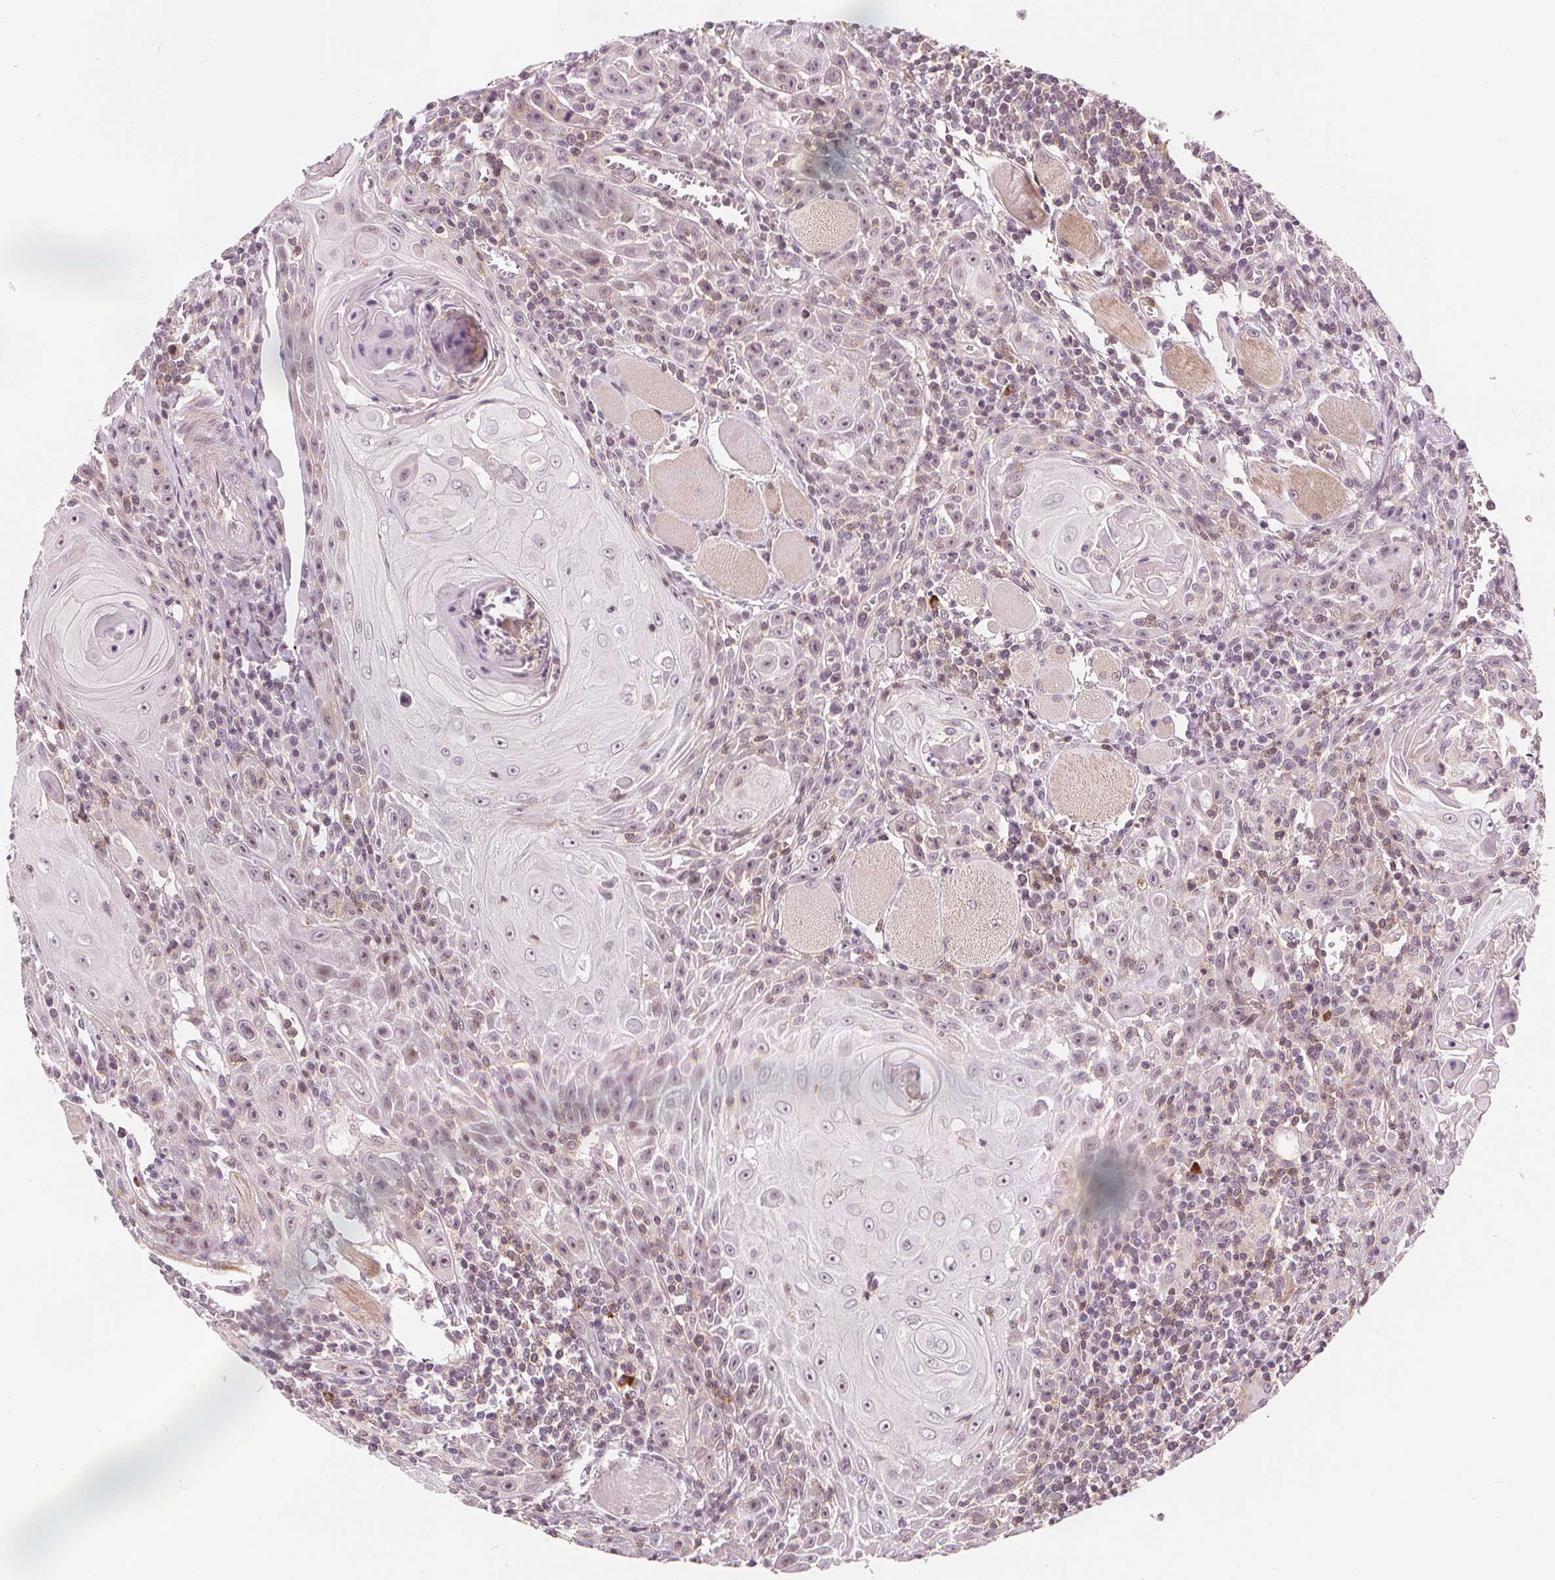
{"staining": {"intensity": "weak", "quantity": "25%-75%", "location": "nuclear"}, "tissue": "head and neck cancer", "cell_type": "Tumor cells", "image_type": "cancer", "snomed": [{"axis": "morphology", "description": "Squamous cell carcinoma, NOS"}, {"axis": "topography", "description": "Head-Neck"}], "caption": "Immunohistochemistry (IHC) photomicrograph of head and neck cancer (squamous cell carcinoma) stained for a protein (brown), which reveals low levels of weak nuclear expression in approximately 25%-75% of tumor cells.", "gene": "SLC34A1", "patient": {"sex": "male", "age": 52}}